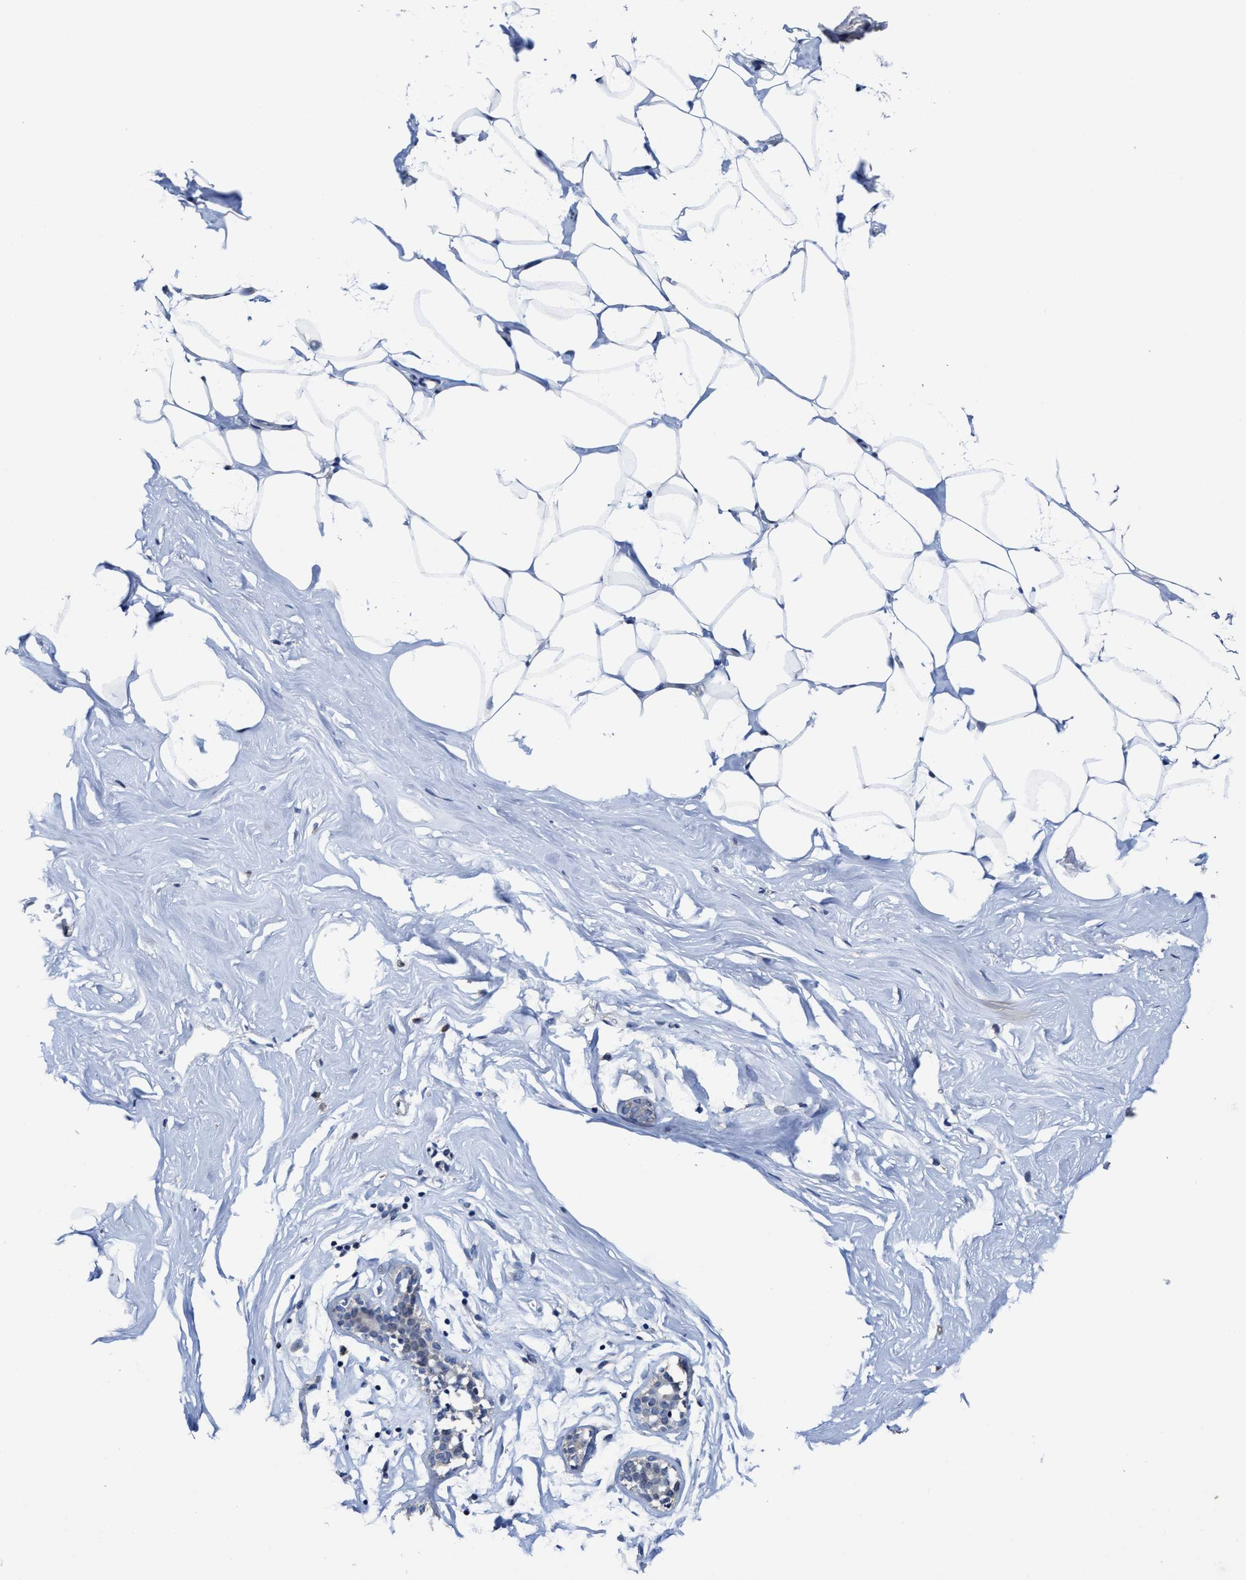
{"staining": {"intensity": "negative", "quantity": "none", "location": "none"}, "tissue": "adipose tissue", "cell_type": "Adipocytes", "image_type": "normal", "snomed": [{"axis": "morphology", "description": "Normal tissue, NOS"}, {"axis": "morphology", "description": "Fibrosis, NOS"}, {"axis": "topography", "description": "Breast"}, {"axis": "topography", "description": "Adipose tissue"}], "caption": "DAB immunohistochemical staining of unremarkable adipose tissue displays no significant positivity in adipocytes. (Immunohistochemistry, brightfield microscopy, high magnification).", "gene": "ZFAT", "patient": {"sex": "female", "age": 39}}